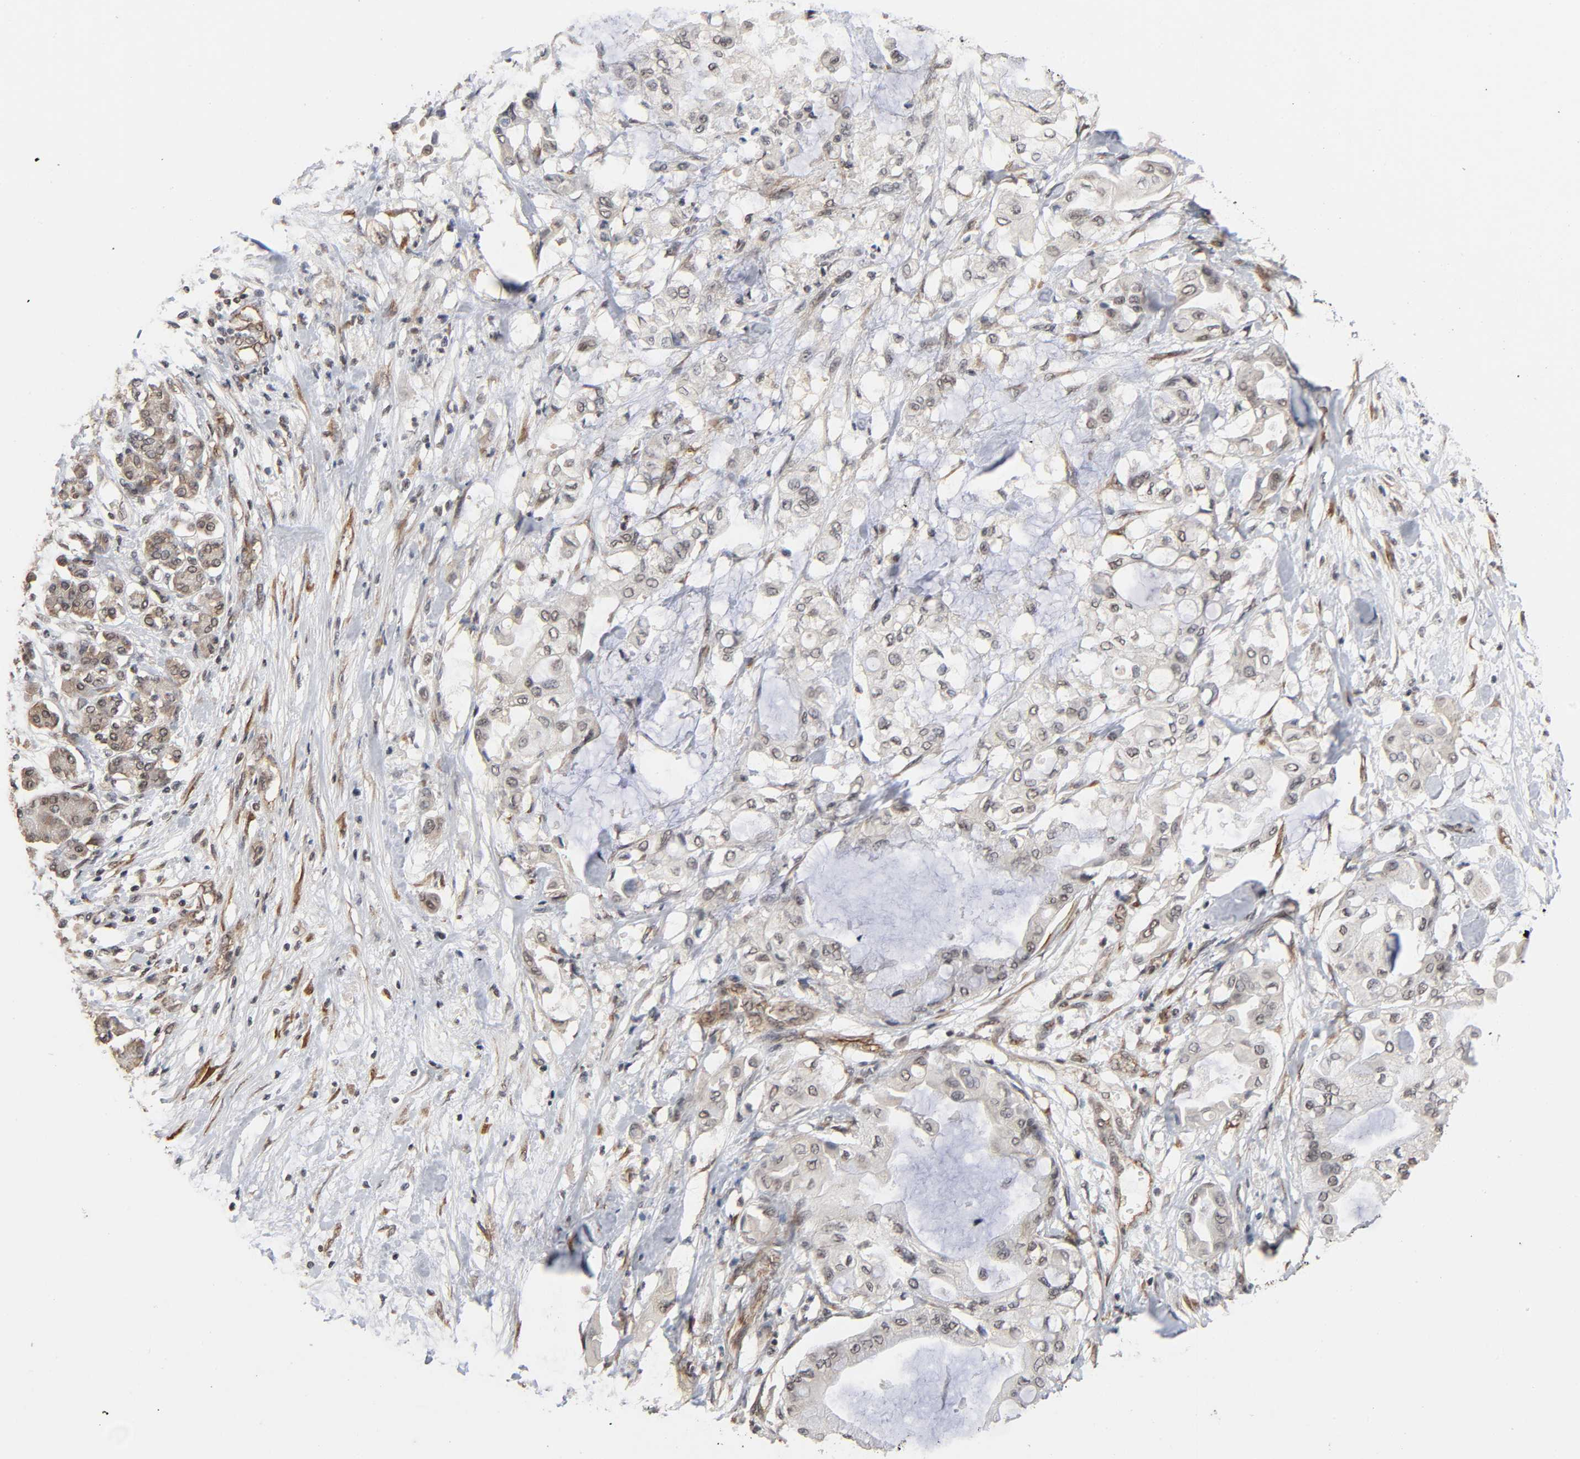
{"staining": {"intensity": "weak", "quantity": "25%-75%", "location": "cytoplasmic/membranous,nuclear"}, "tissue": "pancreatic cancer", "cell_type": "Tumor cells", "image_type": "cancer", "snomed": [{"axis": "morphology", "description": "Adenocarcinoma, NOS"}, {"axis": "morphology", "description": "Adenocarcinoma, metastatic, NOS"}, {"axis": "topography", "description": "Lymph node"}, {"axis": "topography", "description": "Pancreas"}, {"axis": "topography", "description": "Duodenum"}], "caption": "Pancreatic cancer (adenocarcinoma) was stained to show a protein in brown. There is low levels of weak cytoplasmic/membranous and nuclear positivity in approximately 25%-75% of tumor cells.", "gene": "ZNF384", "patient": {"sex": "female", "age": 64}}